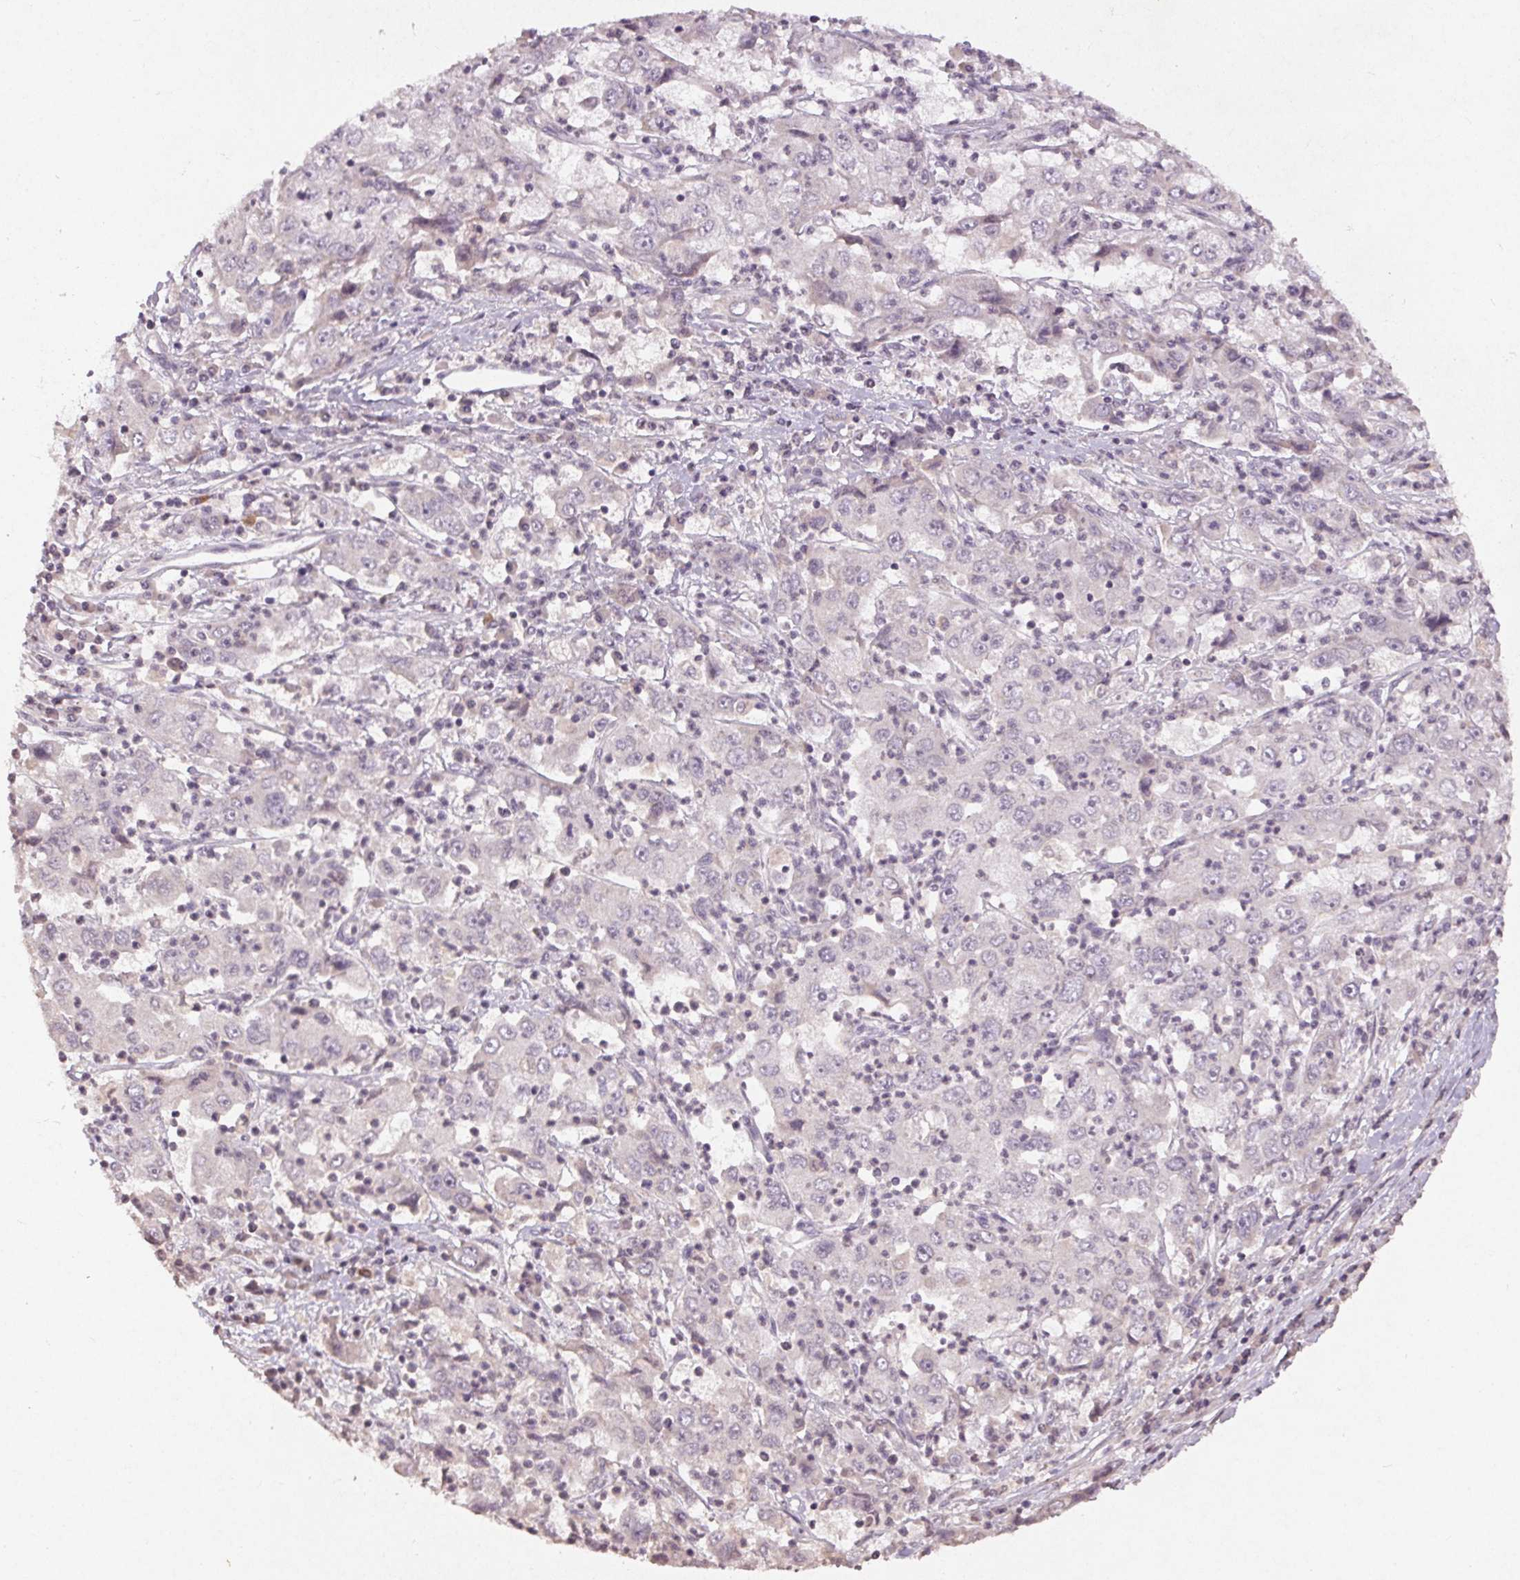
{"staining": {"intensity": "negative", "quantity": "none", "location": "none"}, "tissue": "cervical cancer", "cell_type": "Tumor cells", "image_type": "cancer", "snomed": [{"axis": "morphology", "description": "Squamous cell carcinoma, NOS"}, {"axis": "topography", "description": "Cervix"}], "caption": "There is no significant positivity in tumor cells of squamous cell carcinoma (cervical).", "gene": "KLRC3", "patient": {"sex": "female", "age": 36}}